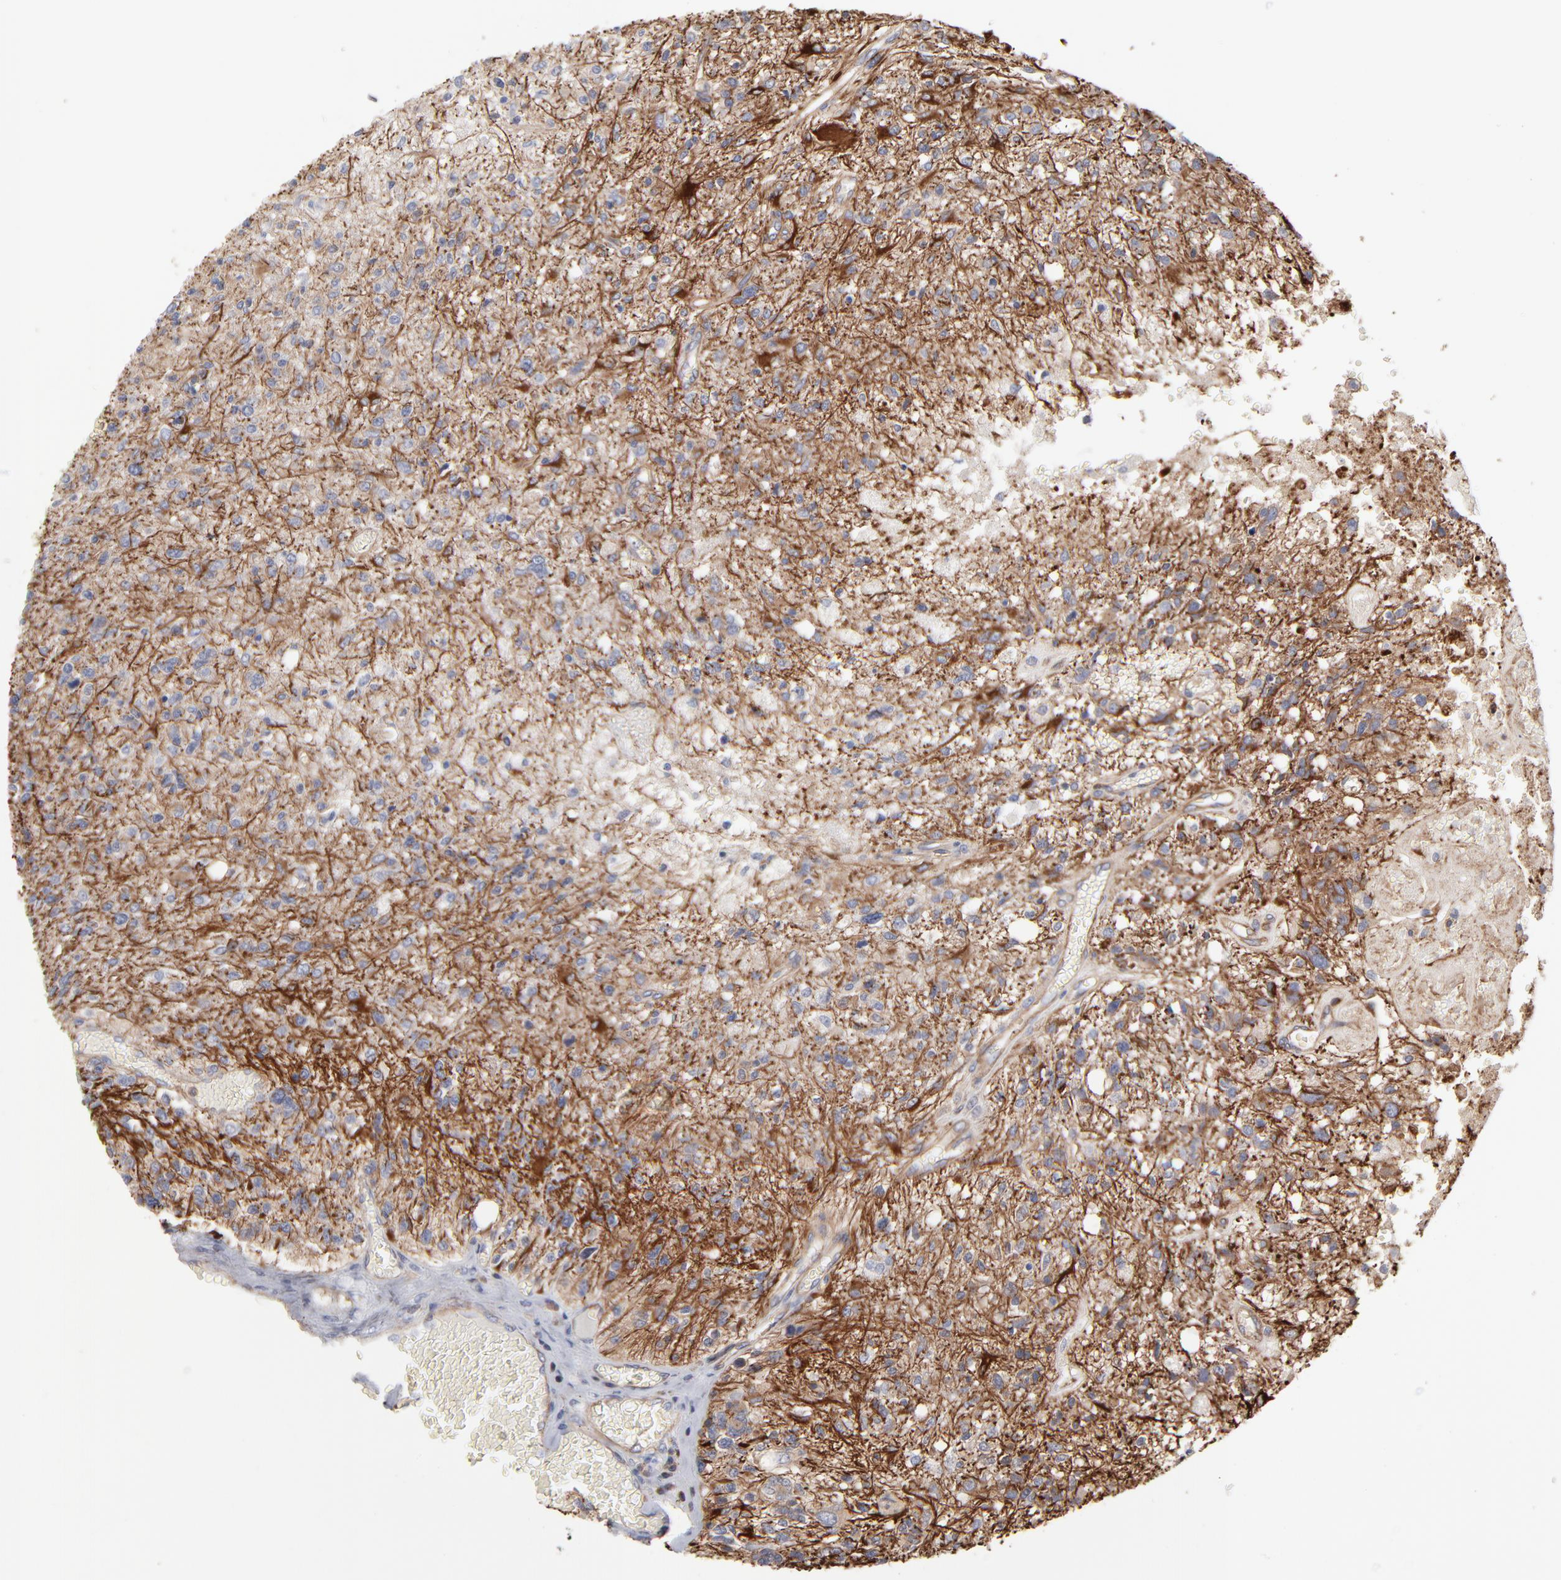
{"staining": {"intensity": "negative", "quantity": "none", "location": "none"}, "tissue": "glioma", "cell_type": "Tumor cells", "image_type": "cancer", "snomed": [{"axis": "morphology", "description": "Glioma, malignant, High grade"}, {"axis": "topography", "description": "Cerebral cortex"}], "caption": "DAB (3,3'-diaminobenzidine) immunohistochemical staining of glioma shows no significant expression in tumor cells.", "gene": "PXN", "patient": {"sex": "male", "age": 76}}